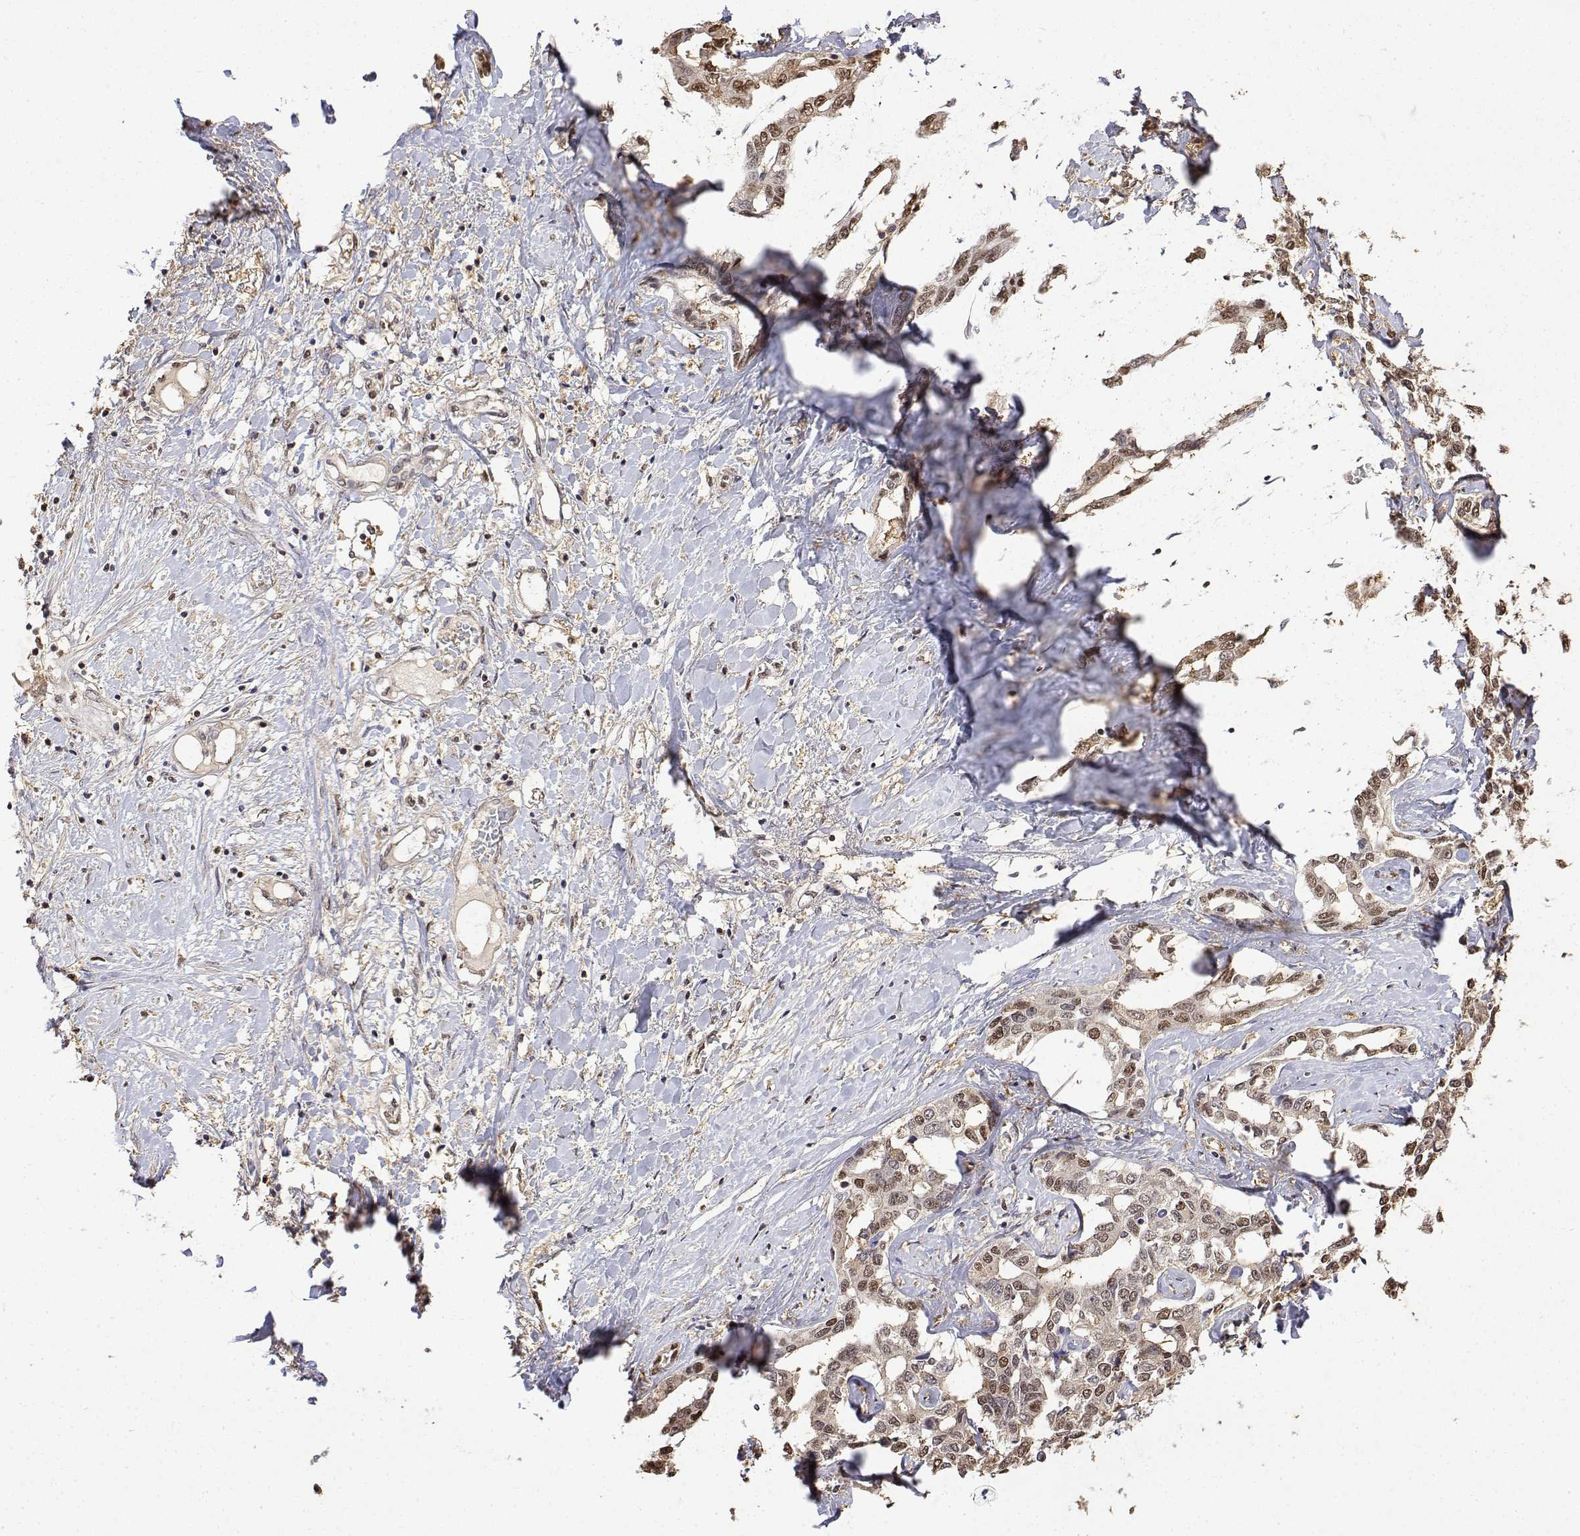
{"staining": {"intensity": "moderate", "quantity": ">75%", "location": "nuclear"}, "tissue": "liver cancer", "cell_type": "Tumor cells", "image_type": "cancer", "snomed": [{"axis": "morphology", "description": "Cholangiocarcinoma"}, {"axis": "topography", "description": "Liver"}], "caption": "The micrograph demonstrates immunohistochemical staining of cholangiocarcinoma (liver). There is moderate nuclear expression is seen in approximately >75% of tumor cells.", "gene": "TPI1", "patient": {"sex": "male", "age": 59}}